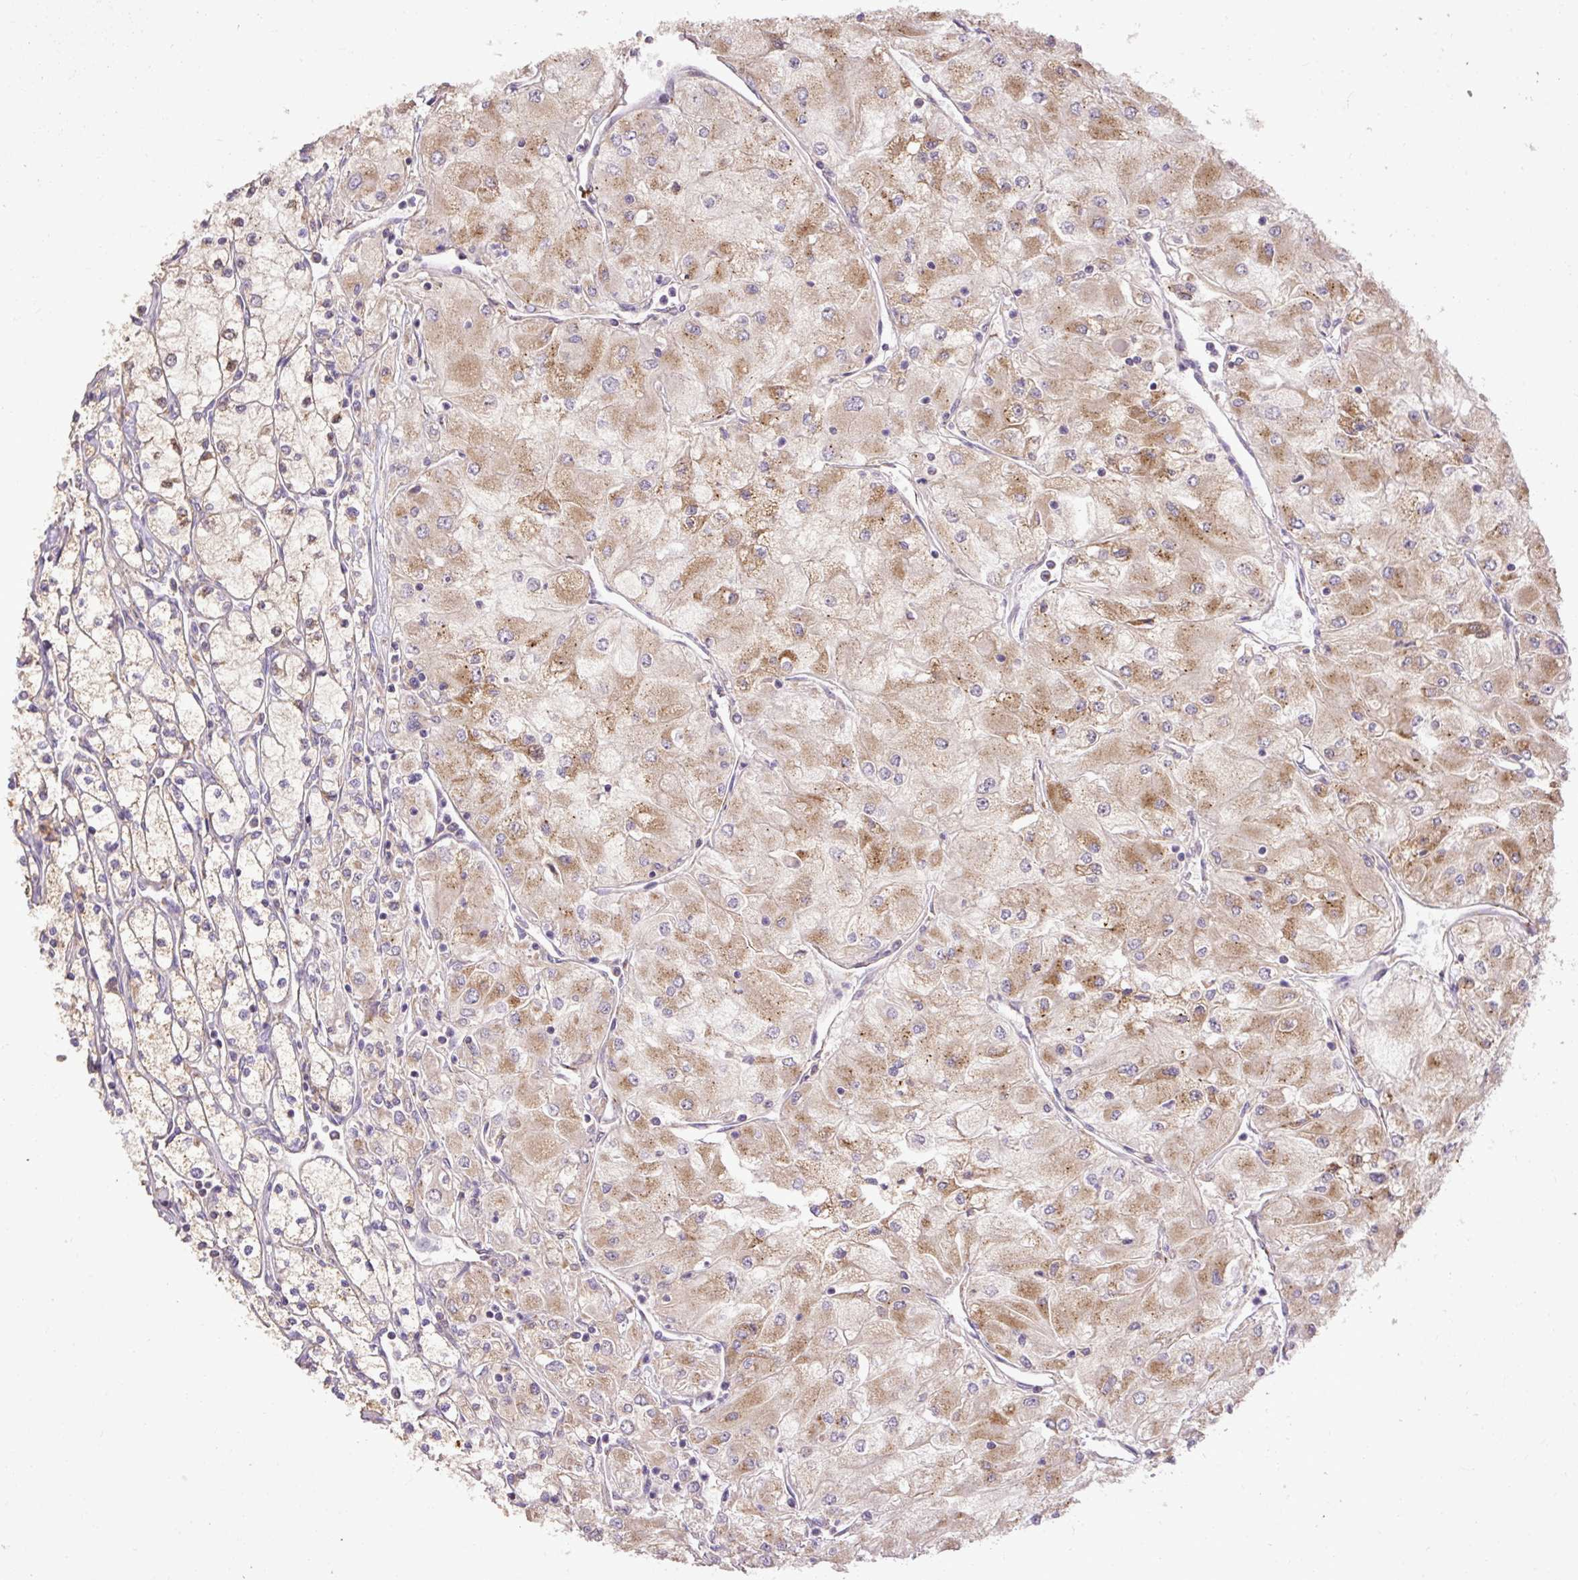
{"staining": {"intensity": "moderate", "quantity": ">75%", "location": "cytoplasmic/membranous"}, "tissue": "renal cancer", "cell_type": "Tumor cells", "image_type": "cancer", "snomed": [{"axis": "morphology", "description": "Adenocarcinoma, NOS"}, {"axis": "topography", "description": "Kidney"}], "caption": "Renal cancer (adenocarcinoma) tissue reveals moderate cytoplasmic/membranous positivity in about >75% of tumor cells (Brightfield microscopy of DAB IHC at high magnification).", "gene": "ABR", "patient": {"sex": "male", "age": 80}}